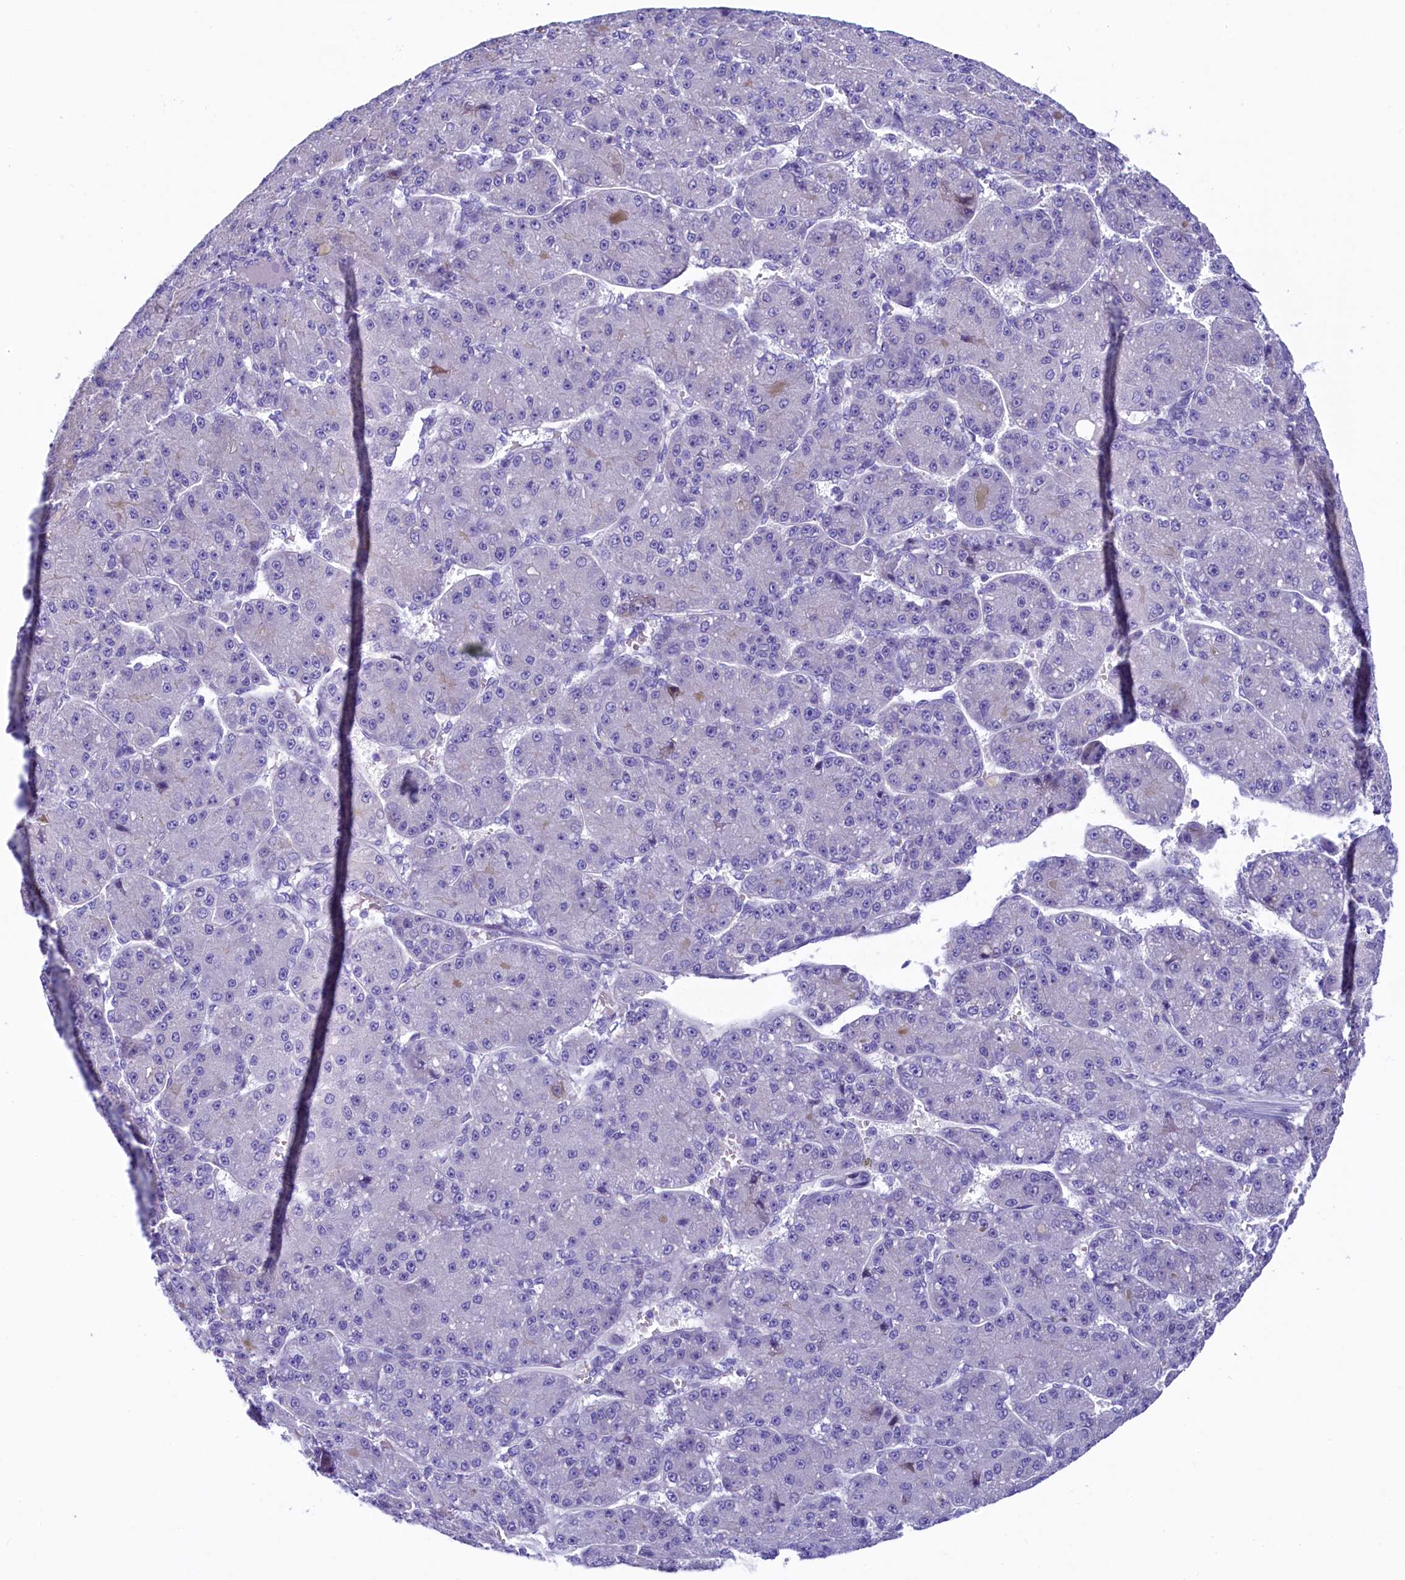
{"staining": {"intensity": "negative", "quantity": "none", "location": "none"}, "tissue": "liver cancer", "cell_type": "Tumor cells", "image_type": "cancer", "snomed": [{"axis": "morphology", "description": "Carcinoma, Hepatocellular, NOS"}, {"axis": "topography", "description": "Liver"}], "caption": "Tumor cells are negative for protein expression in human liver hepatocellular carcinoma.", "gene": "KRBOX5", "patient": {"sex": "male", "age": 67}}